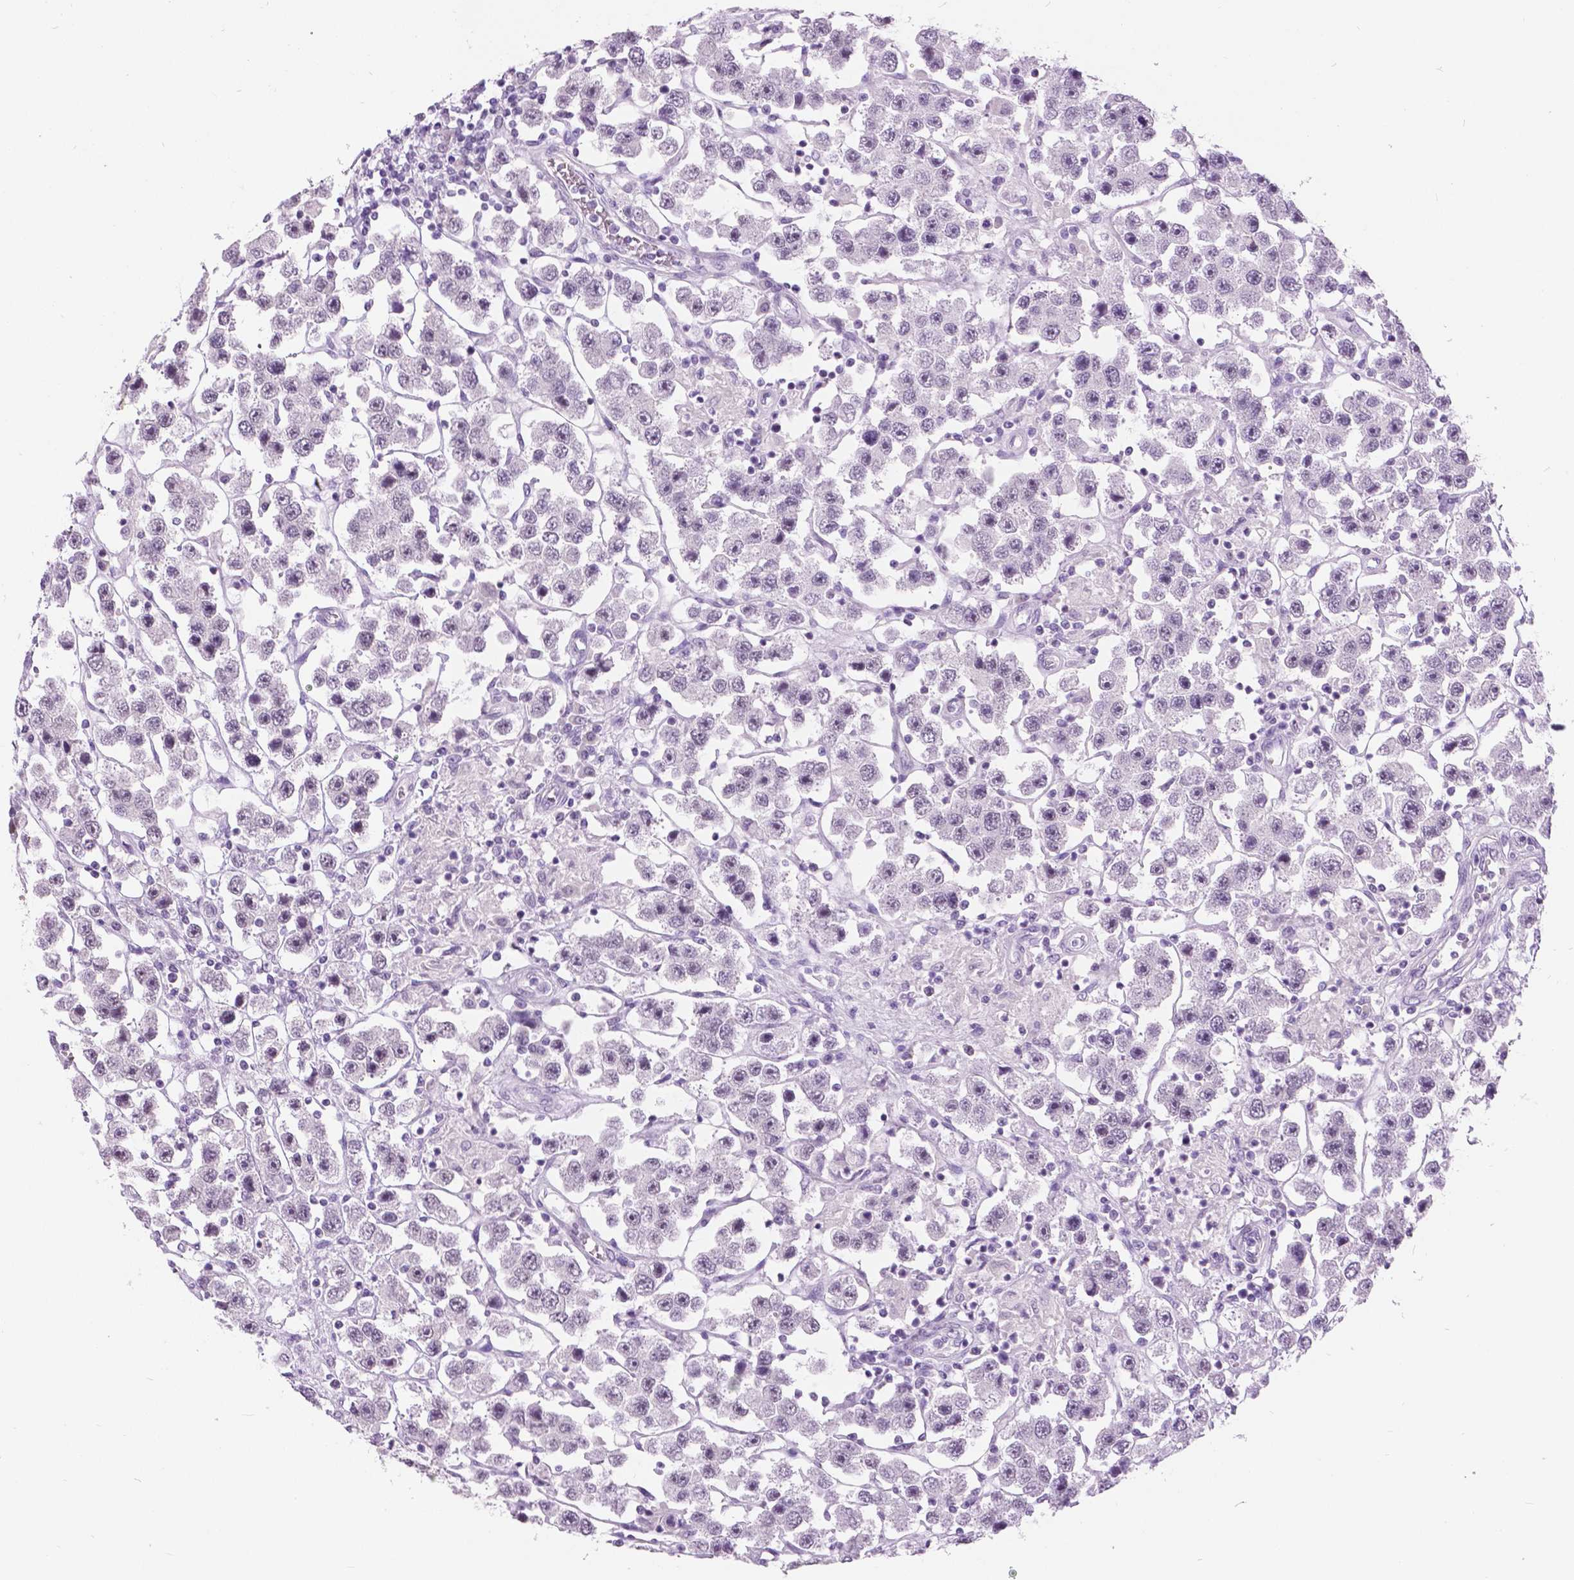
{"staining": {"intensity": "negative", "quantity": "none", "location": "none"}, "tissue": "testis cancer", "cell_type": "Tumor cells", "image_type": "cancer", "snomed": [{"axis": "morphology", "description": "Seminoma, NOS"}, {"axis": "topography", "description": "Testis"}], "caption": "The photomicrograph reveals no significant staining in tumor cells of testis cancer (seminoma).", "gene": "MYOM1", "patient": {"sex": "male", "age": 45}}